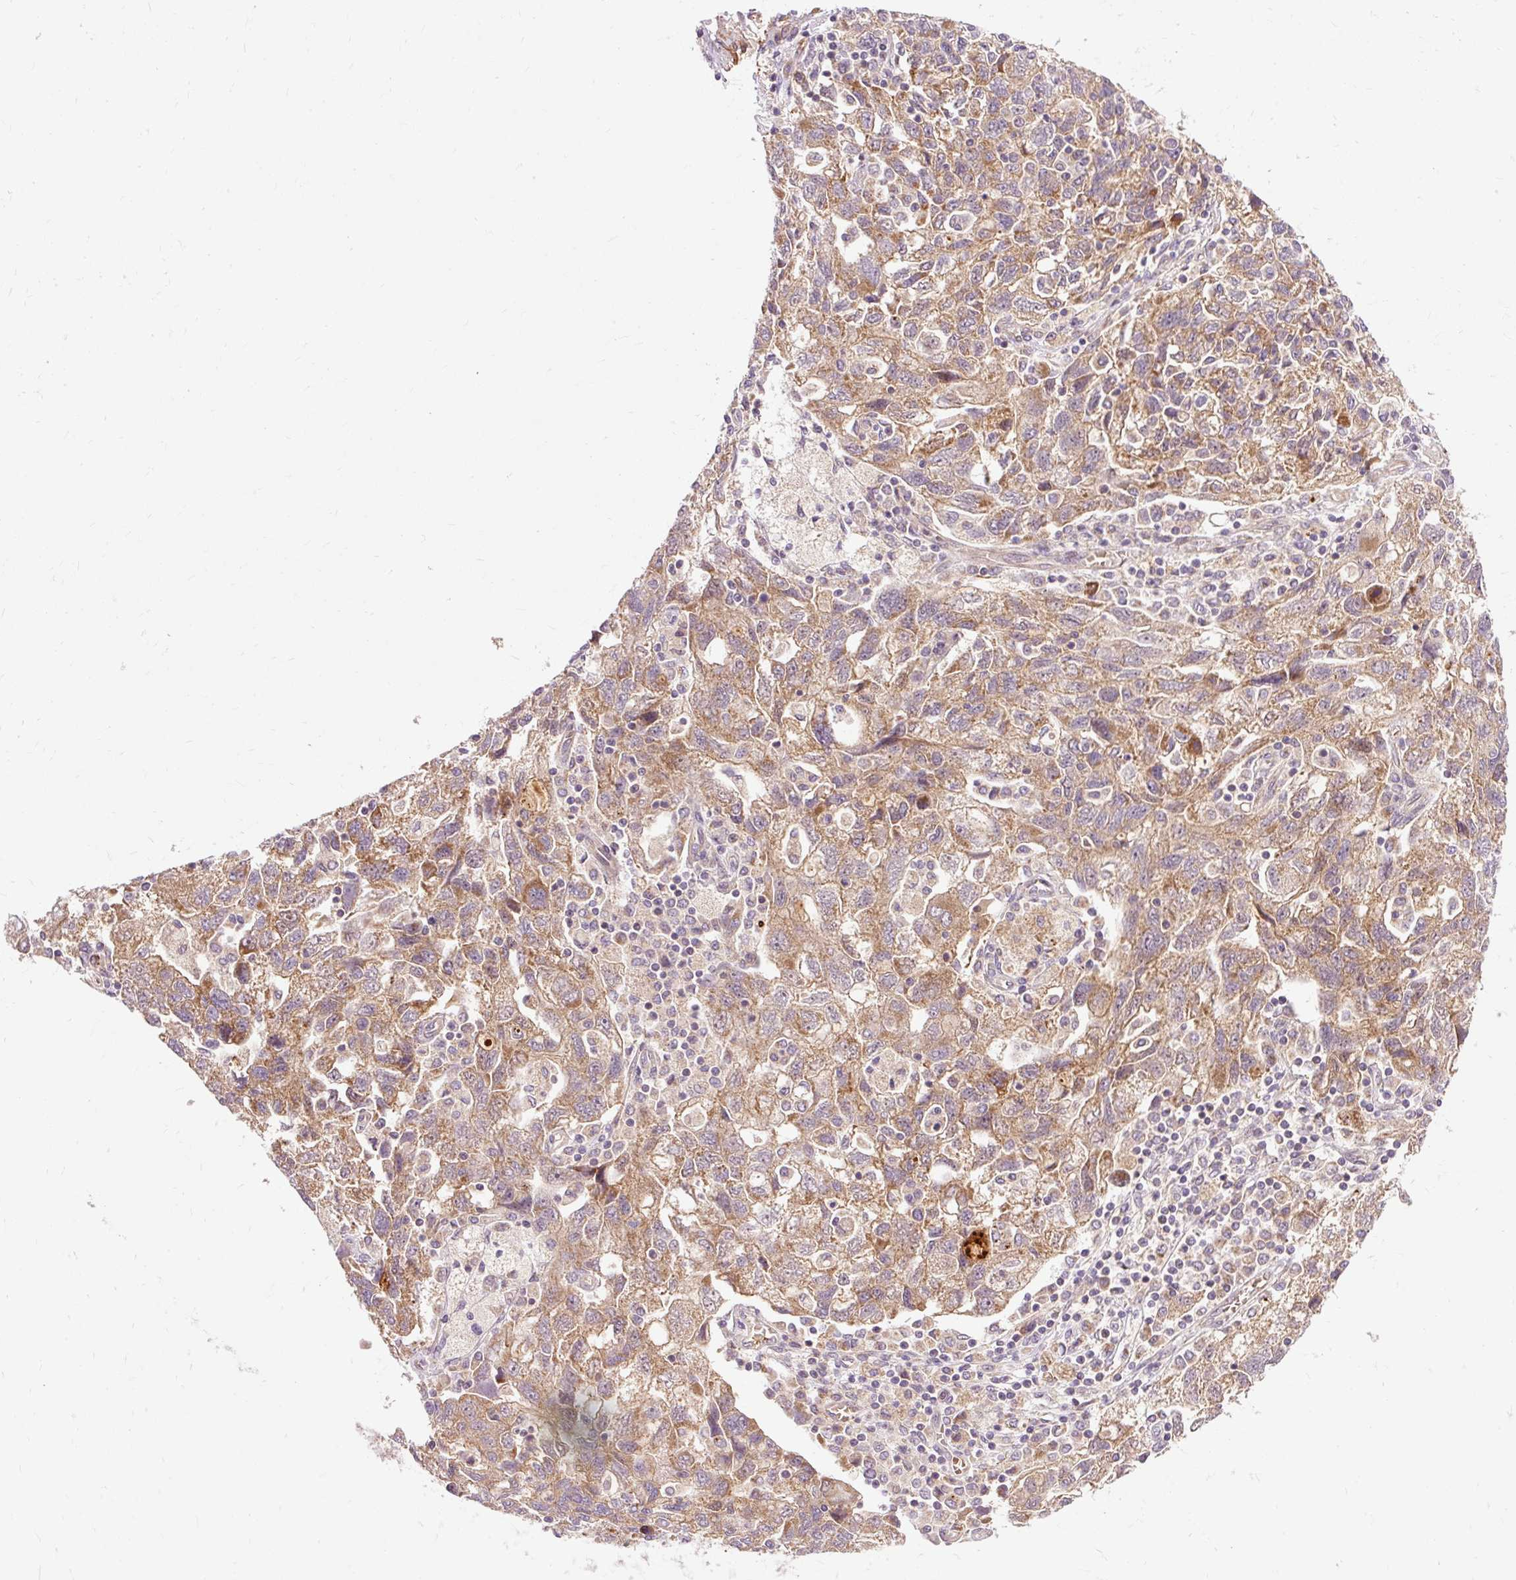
{"staining": {"intensity": "moderate", "quantity": ">75%", "location": "cytoplasmic/membranous"}, "tissue": "ovarian cancer", "cell_type": "Tumor cells", "image_type": "cancer", "snomed": [{"axis": "morphology", "description": "Carcinoma, NOS"}, {"axis": "morphology", "description": "Cystadenocarcinoma, serous, NOS"}, {"axis": "topography", "description": "Ovary"}], "caption": "Ovarian cancer stained with immunohistochemistry demonstrates moderate cytoplasmic/membranous staining in about >75% of tumor cells.", "gene": "RIPOR3", "patient": {"sex": "female", "age": 69}}